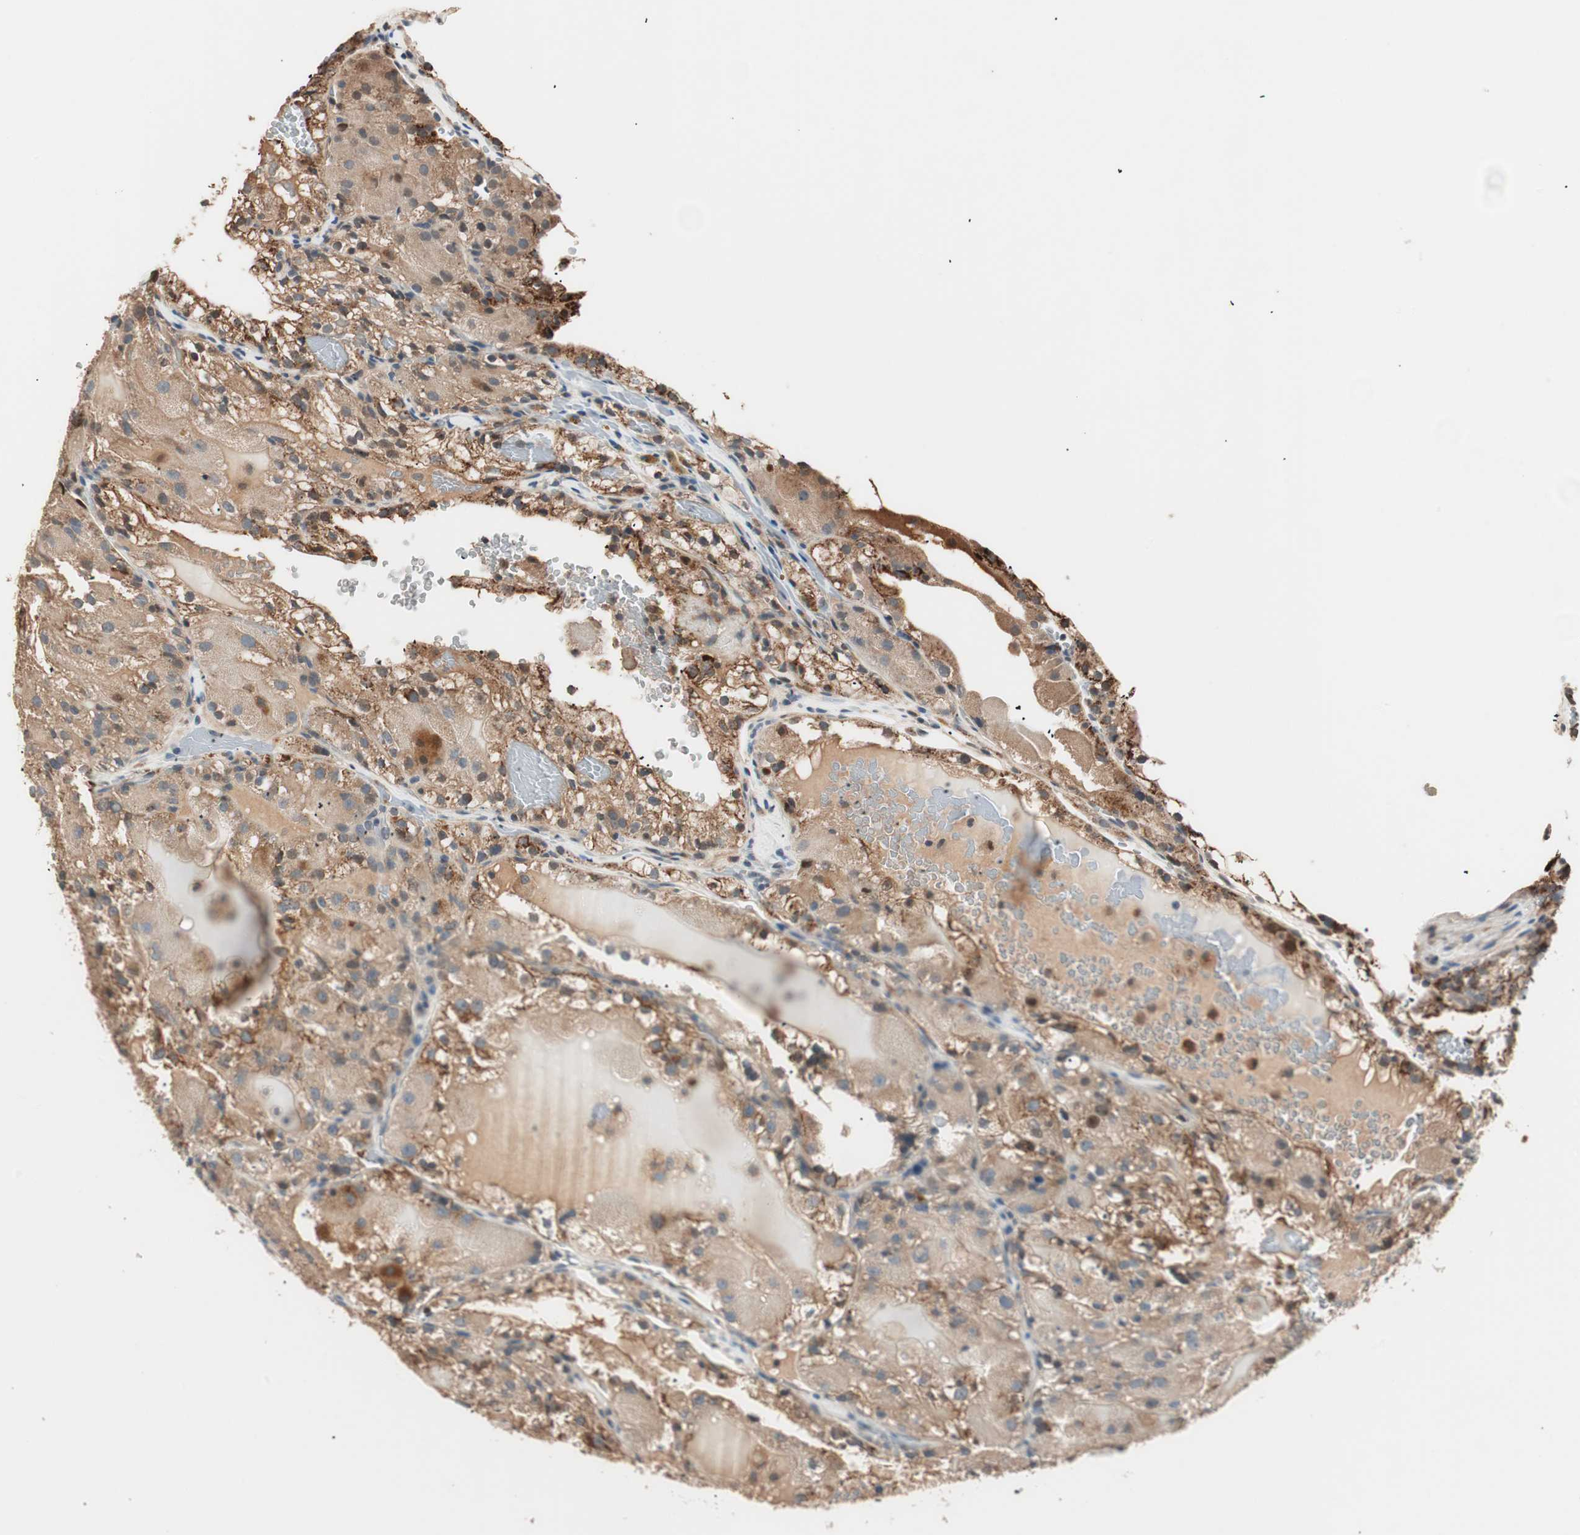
{"staining": {"intensity": "moderate", "quantity": ">75%", "location": "cytoplasmic/membranous,nuclear"}, "tissue": "renal cancer", "cell_type": "Tumor cells", "image_type": "cancer", "snomed": [{"axis": "morphology", "description": "Normal tissue, NOS"}, {"axis": "morphology", "description": "Adenocarcinoma, NOS"}, {"axis": "topography", "description": "Kidney"}], "caption": "Tumor cells reveal moderate cytoplasmic/membranous and nuclear expression in approximately >75% of cells in adenocarcinoma (renal). The staining is performed using DAB (3,3'-diaminobenzidine) brown chromogen to label protein expression. The nuclei are counter-stained blue using hematoxylin.", "gene": "NFRKB", "patient": {"sex": "male", "age": 61}}